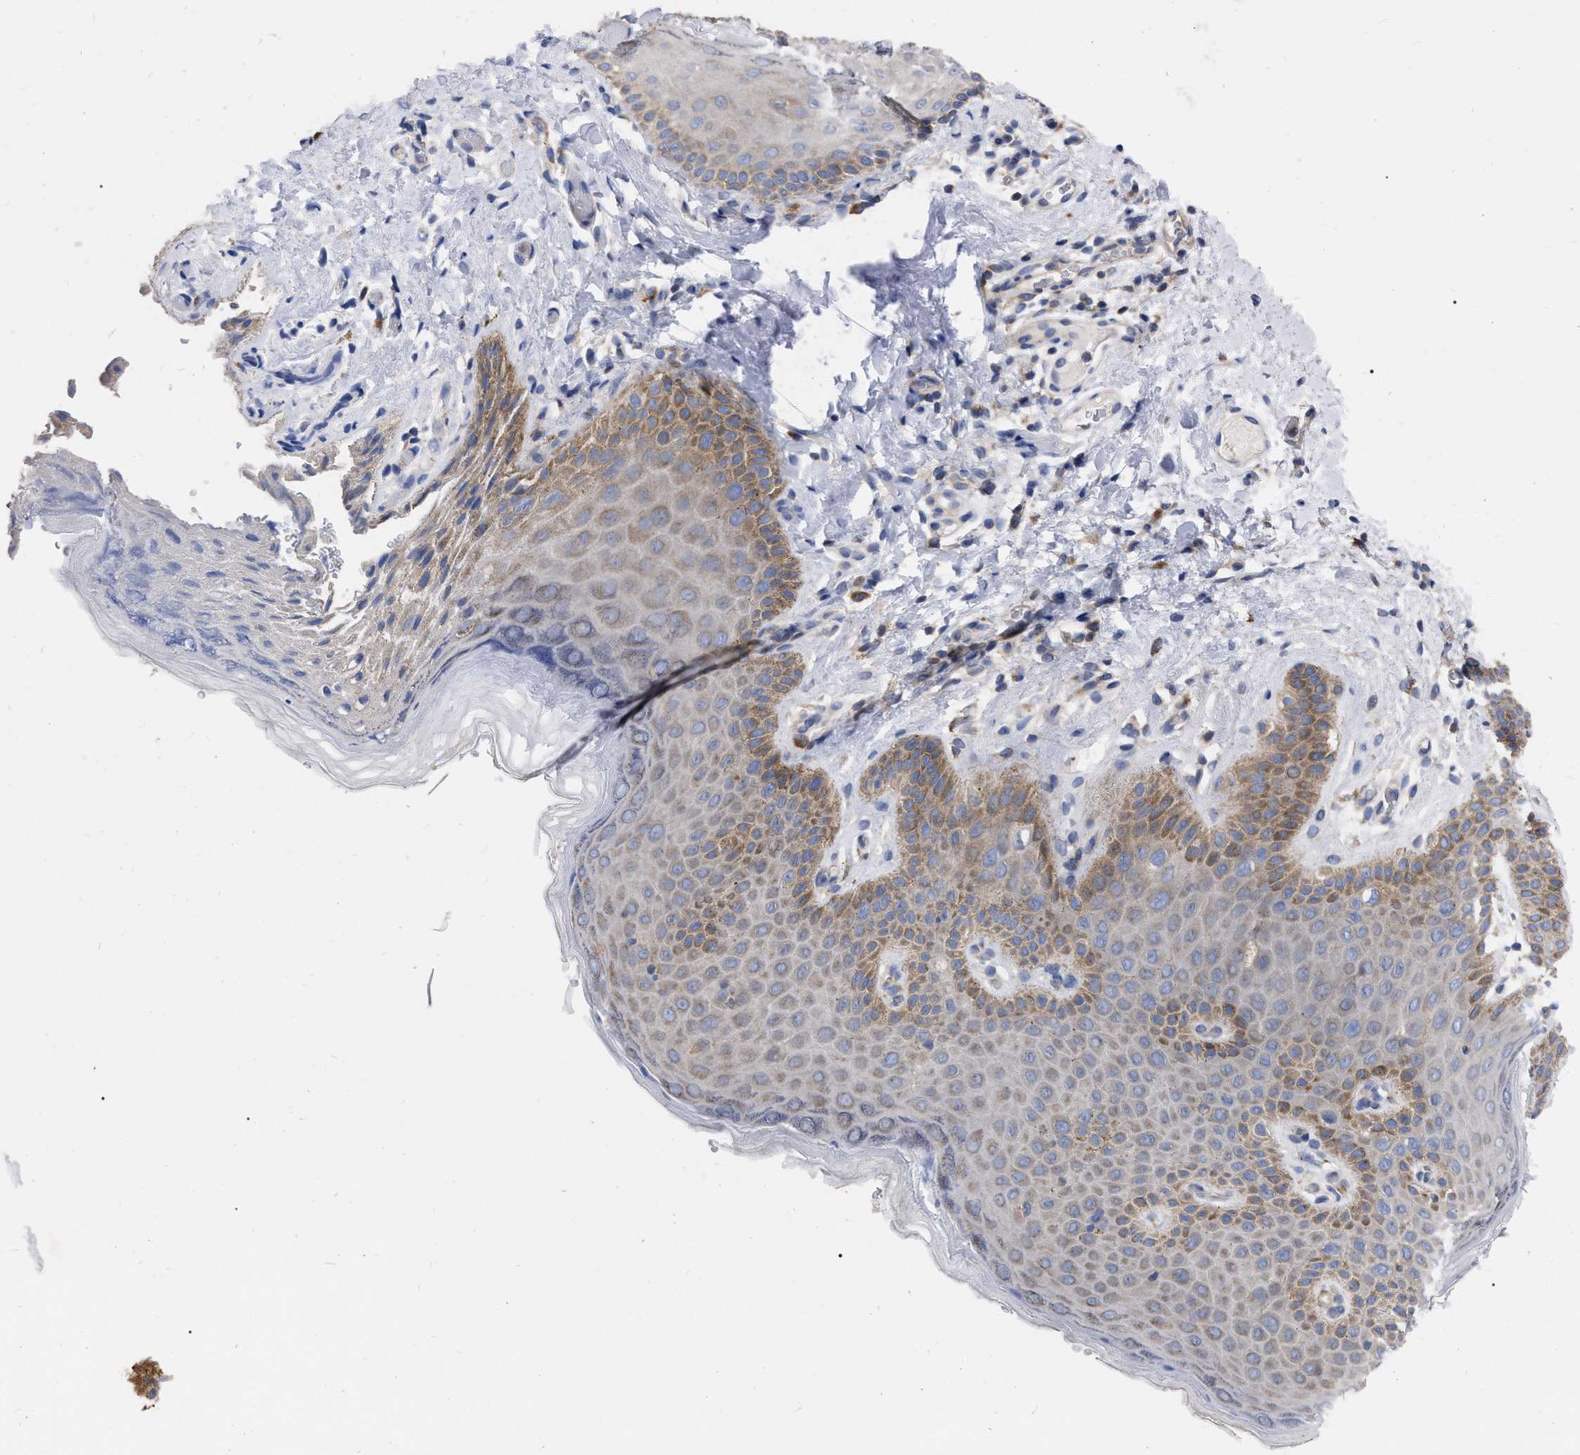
{"staining": {"intensity": "moderate", "quantity": ">75%", "location": "cytoplasmic/membranous"}, "tissue": "skin", "cell_type": "Epidermal cells", "image_type": "normal", "snomed": [{"axis": "morphology", "description": "Normal tissue, NOS"}, {"axis": "topography", "description": "Anal"}], "caption": "Protein staining shows moderate cytoplasmic/membranous staining in about >75% of epidermal cells in unremarkable skin. The staining was performed using DAB (3,3'-diaminobenzidine) to visualize the protein expression in brown, while the nuclei were stained in blue with hematoxylin (Magnification: 20x).", "gene": "CDKN2C", "patient": {"sex": "male", "age": 44}}